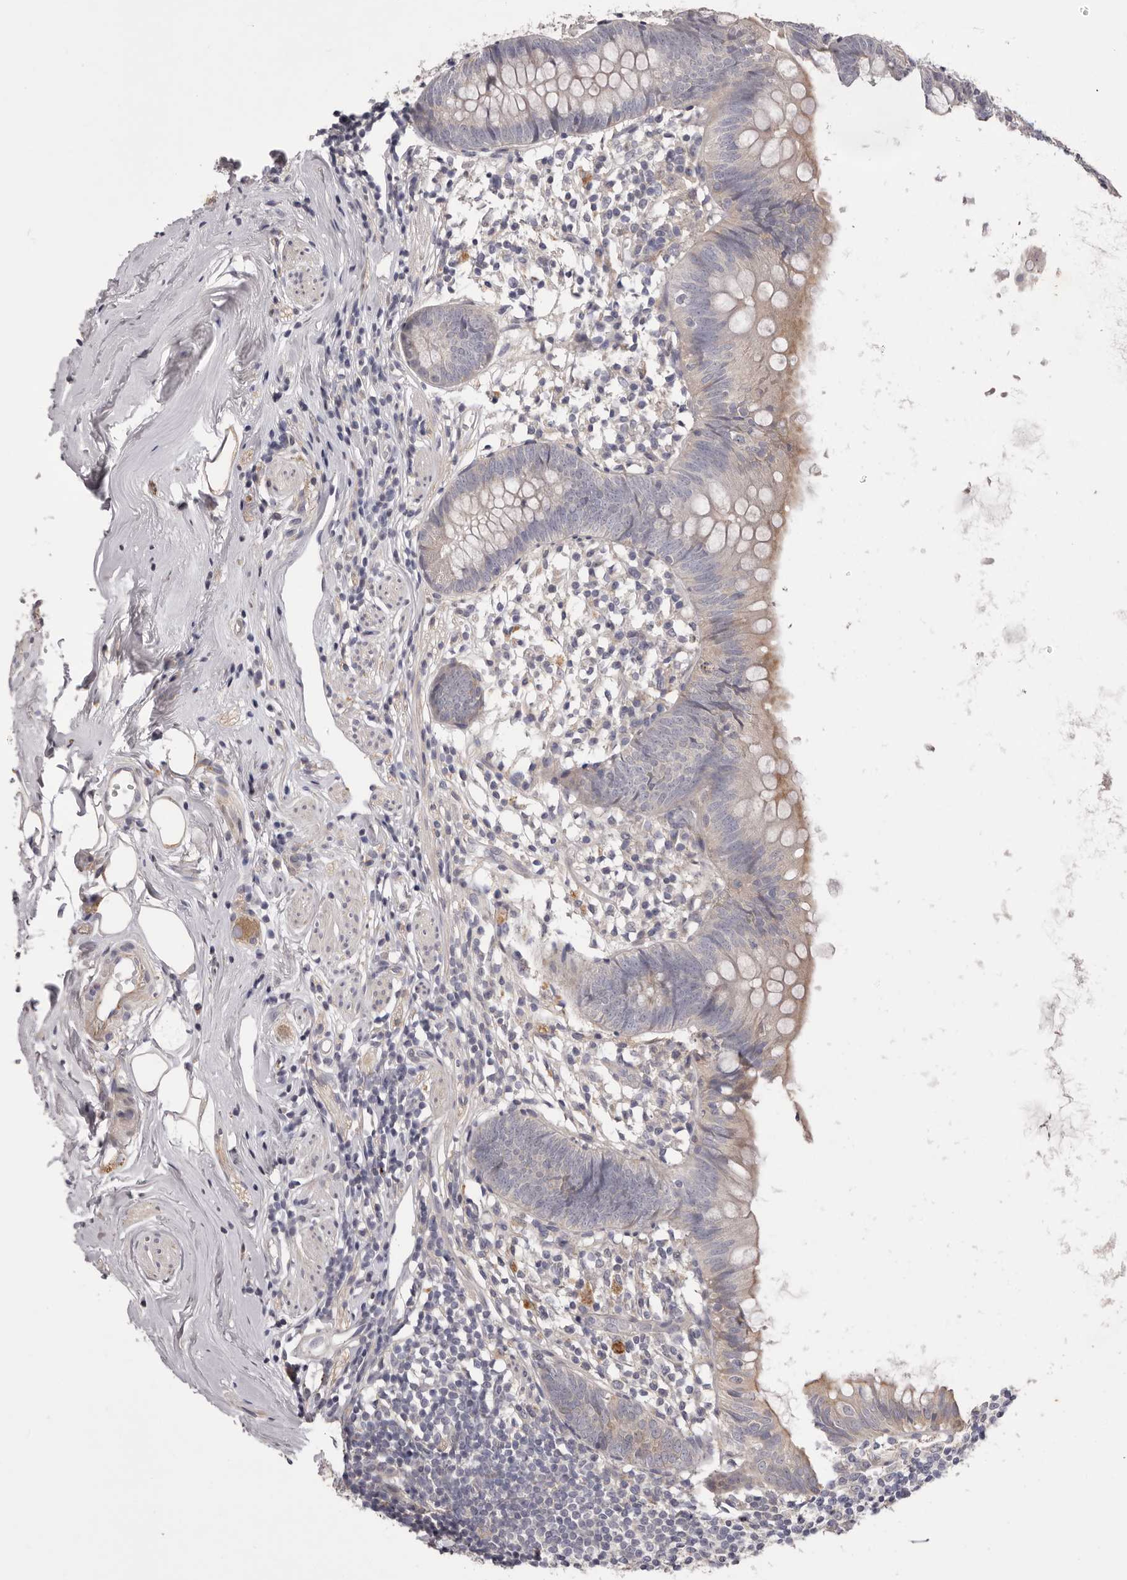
{"staining": {"intensity": "negative", "quantity": "none", "location": "none"}, "tissue": "appendix", "cell_type": "Glandular cells", "image_type": "normal", "snomed": [{"axis": "morphology", "description": "Normal tissue, NOS"}, {"axis": "topography", "description": "Appendix"}], "caption": "Glandular cells are negative for brown protein staining in normal appendix. The staining is performed using DAB (3,3'-diaminobenzidine) brown chromogen with nuclei counter-stained in using hematoxylin.", "gene": "PNRC1", "patient": {"sex": "female", "age": 62}}